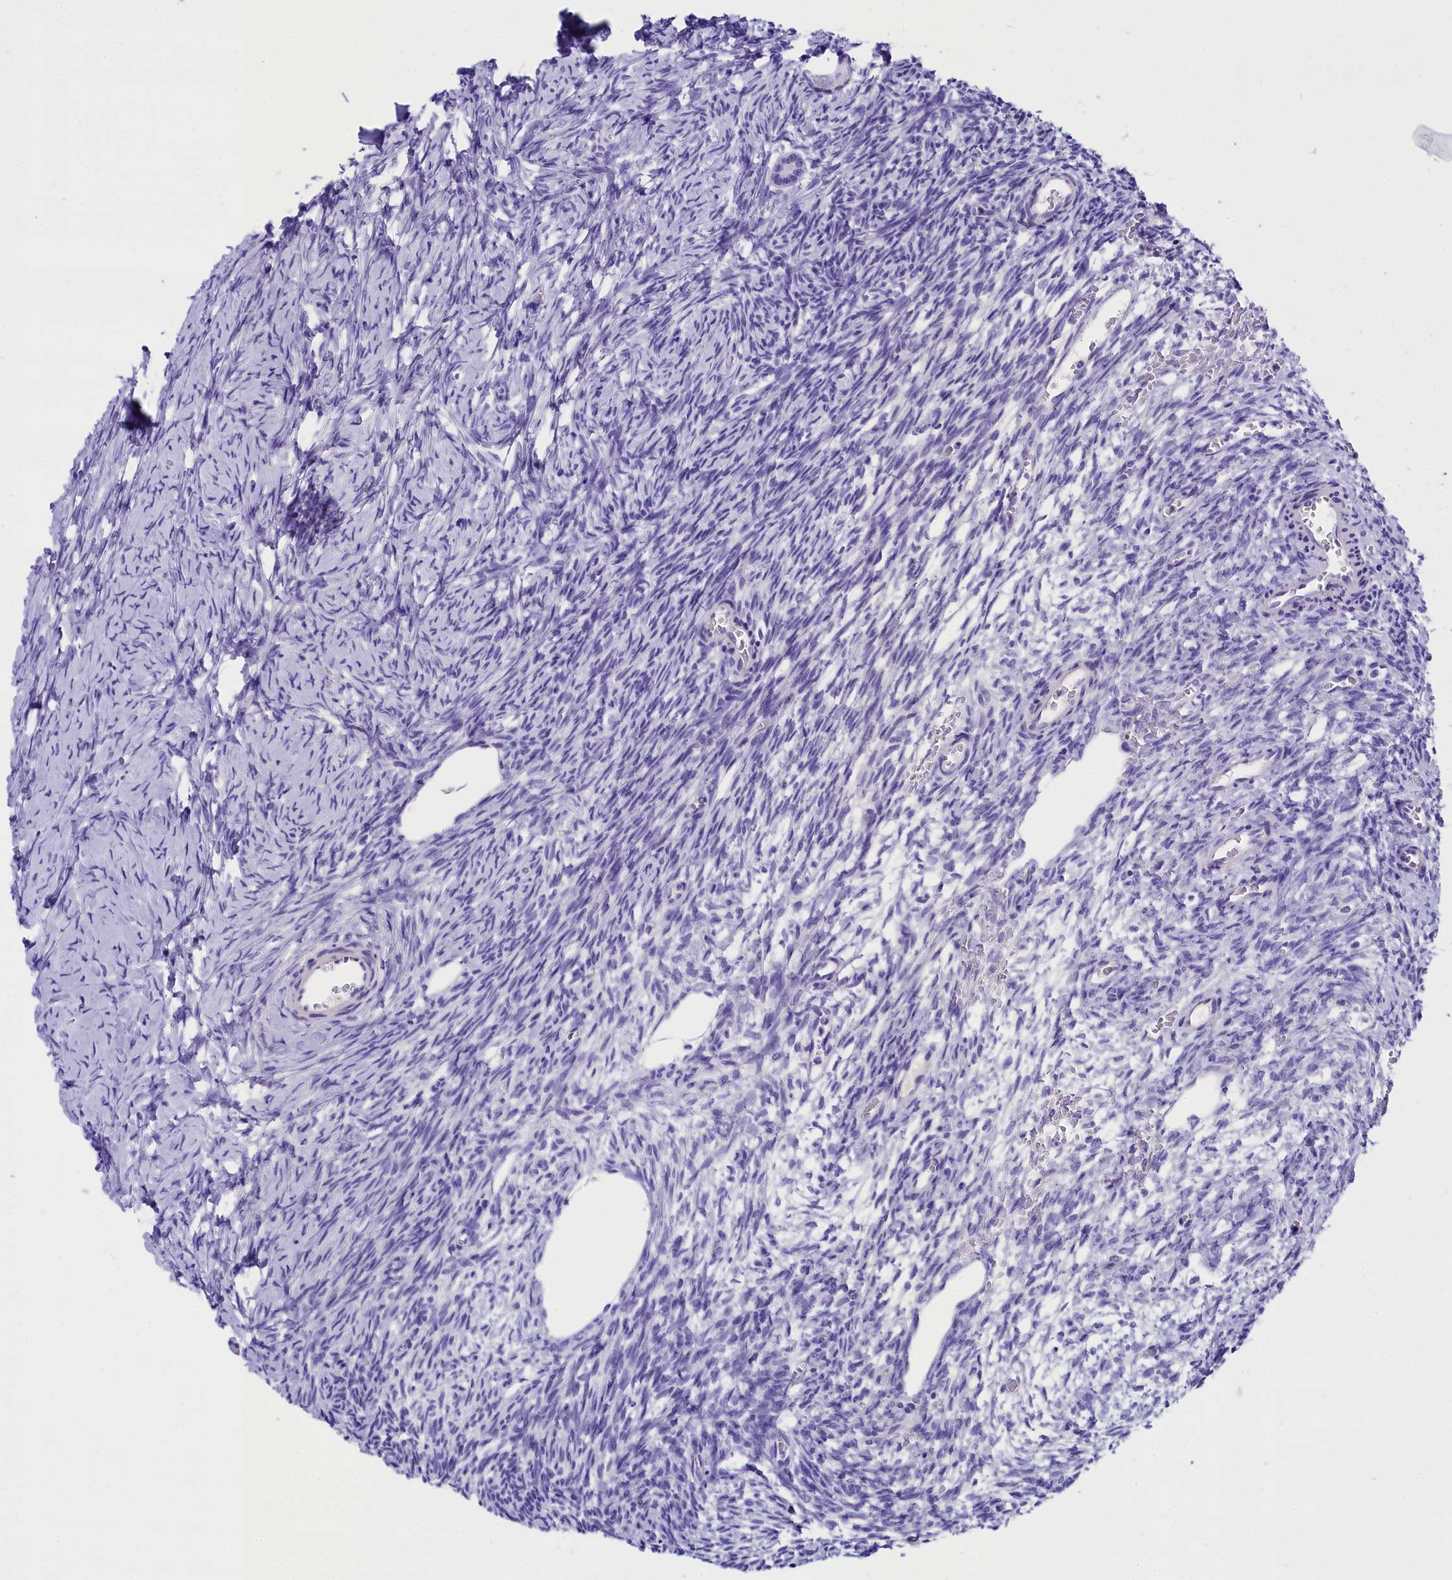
{"staining": {"intensity": "negative", "quantity": "none", "location": "none"}, "tissue": "ovary", "cell_type": "Follicle cells", "image_type": "normal", "snomed": [{"axis": "morphology", "description": "Normal tissue, NOS"}, {"axis": "topography", "description": "Ovary"}], "caption": "High magnification brightfield microscopy of benign ovary stained with DAB (brown) and counterstained with hematoxylin (blue): follicle cells show no significant expression. Nuclei are stained in blue.", "gene": "SKIDA1", "patient": {"sex": "female", "age": 39}}